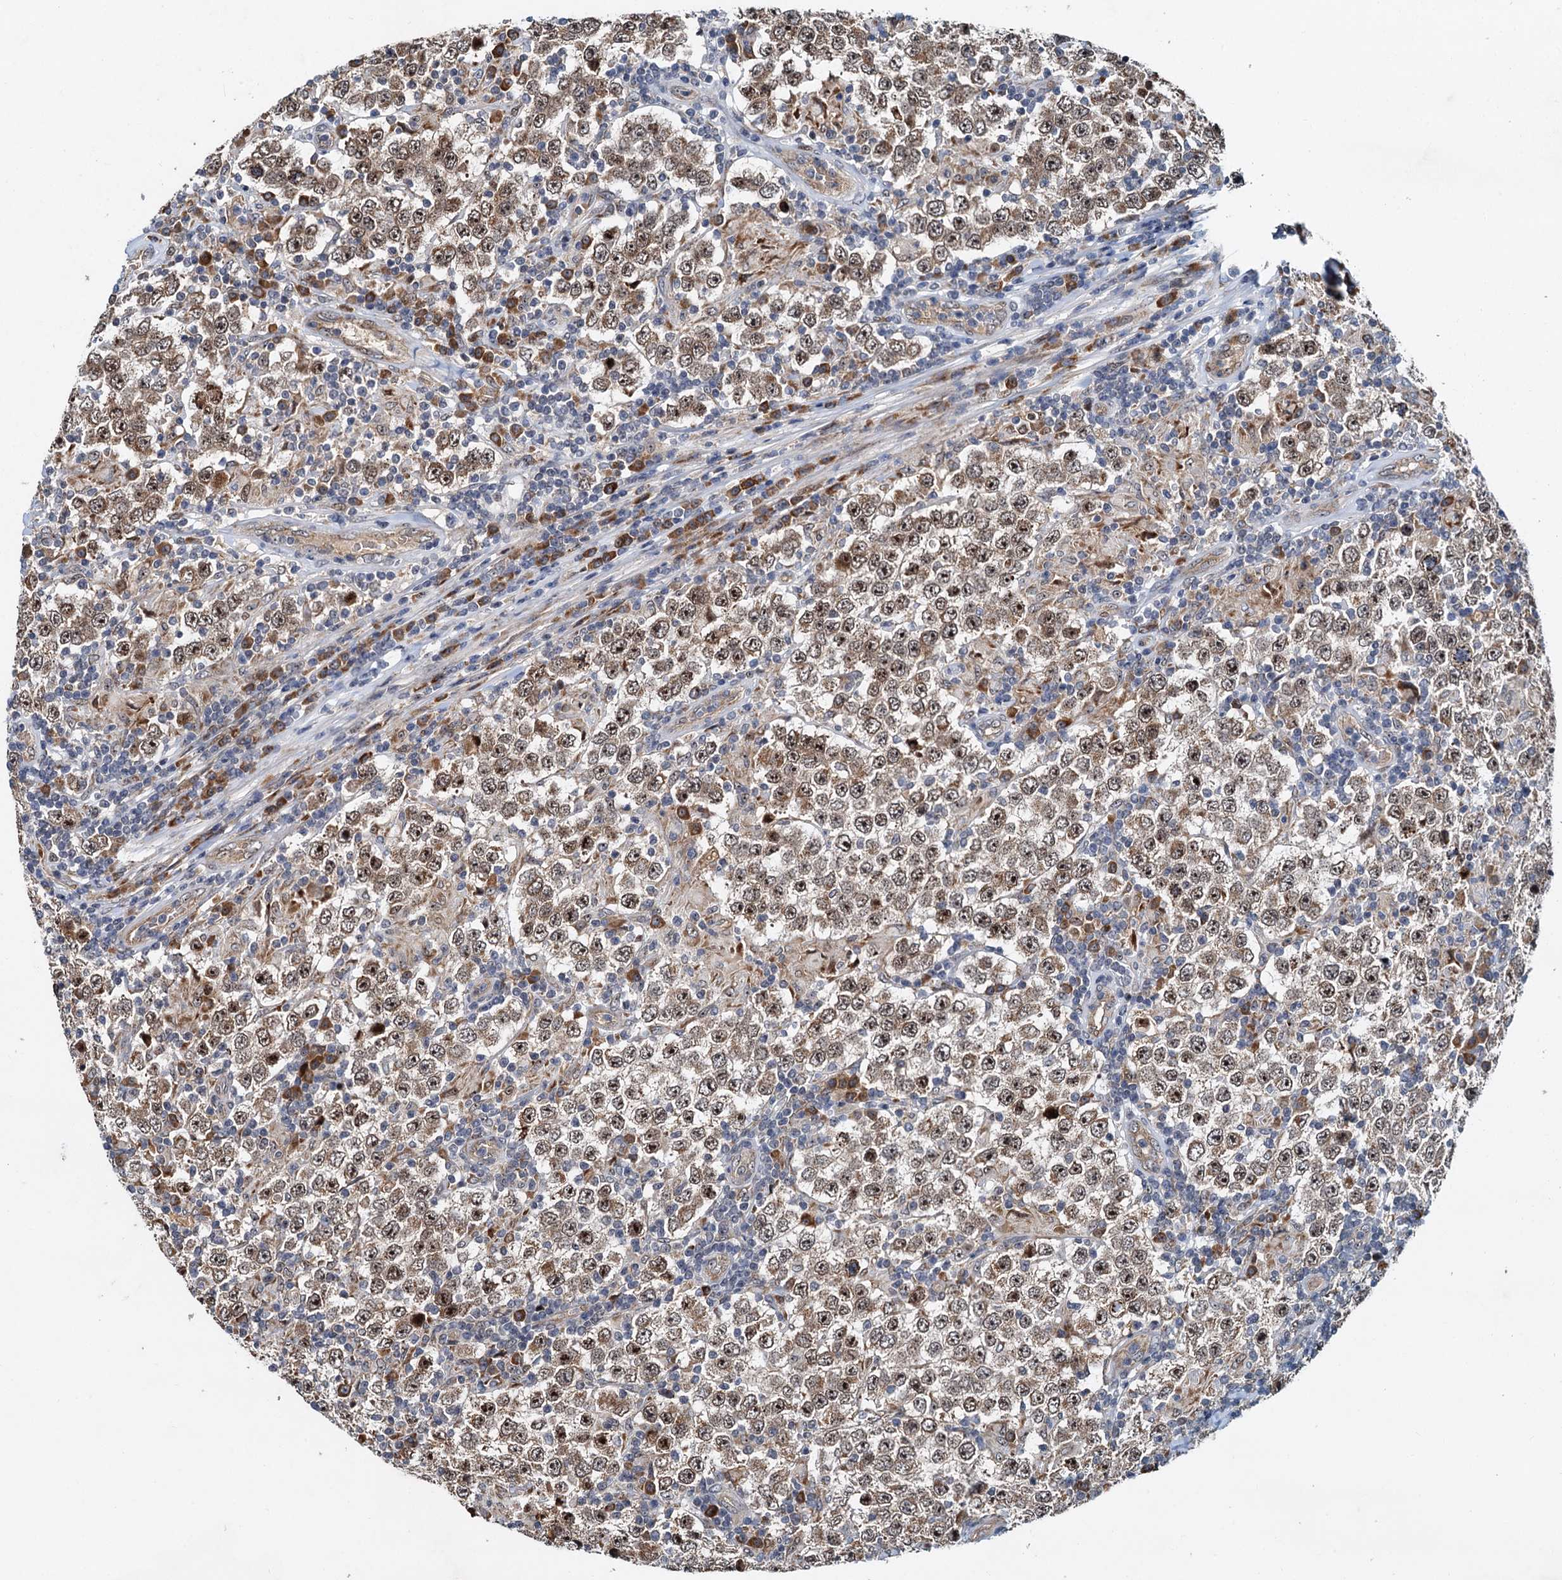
{"staining": {"intensity": "moderate", "quantity": ">75%", "location": "cytoplasmic/membranous,nuclear"}, "tissue": "testis cancer", "cell_type": "Tumor cells", "image_type": "cancer", "snomed": [{"axis": "morphology", "description": "Normal tissue, NOS"}, {"axis": "morphology", "description": "Urothelial carcinoma, High grade"}, {"axis": "morphology", "description": "Seminoma, NOS"}, {"axis": "morphology", "description": "Carcinoma, Embryonal, NOS"}, {"axis": "topography", "description": "Urinary bladder"}, {"axis": "topography", "description": "Testis"}], "caption": "Human testis high-grade urothelial carcinoma stained with a protein marker exhibits moderate staining in tumor cells.", "gene": "DNAJC21", "patient": {"sex": "male", "age": 41}}